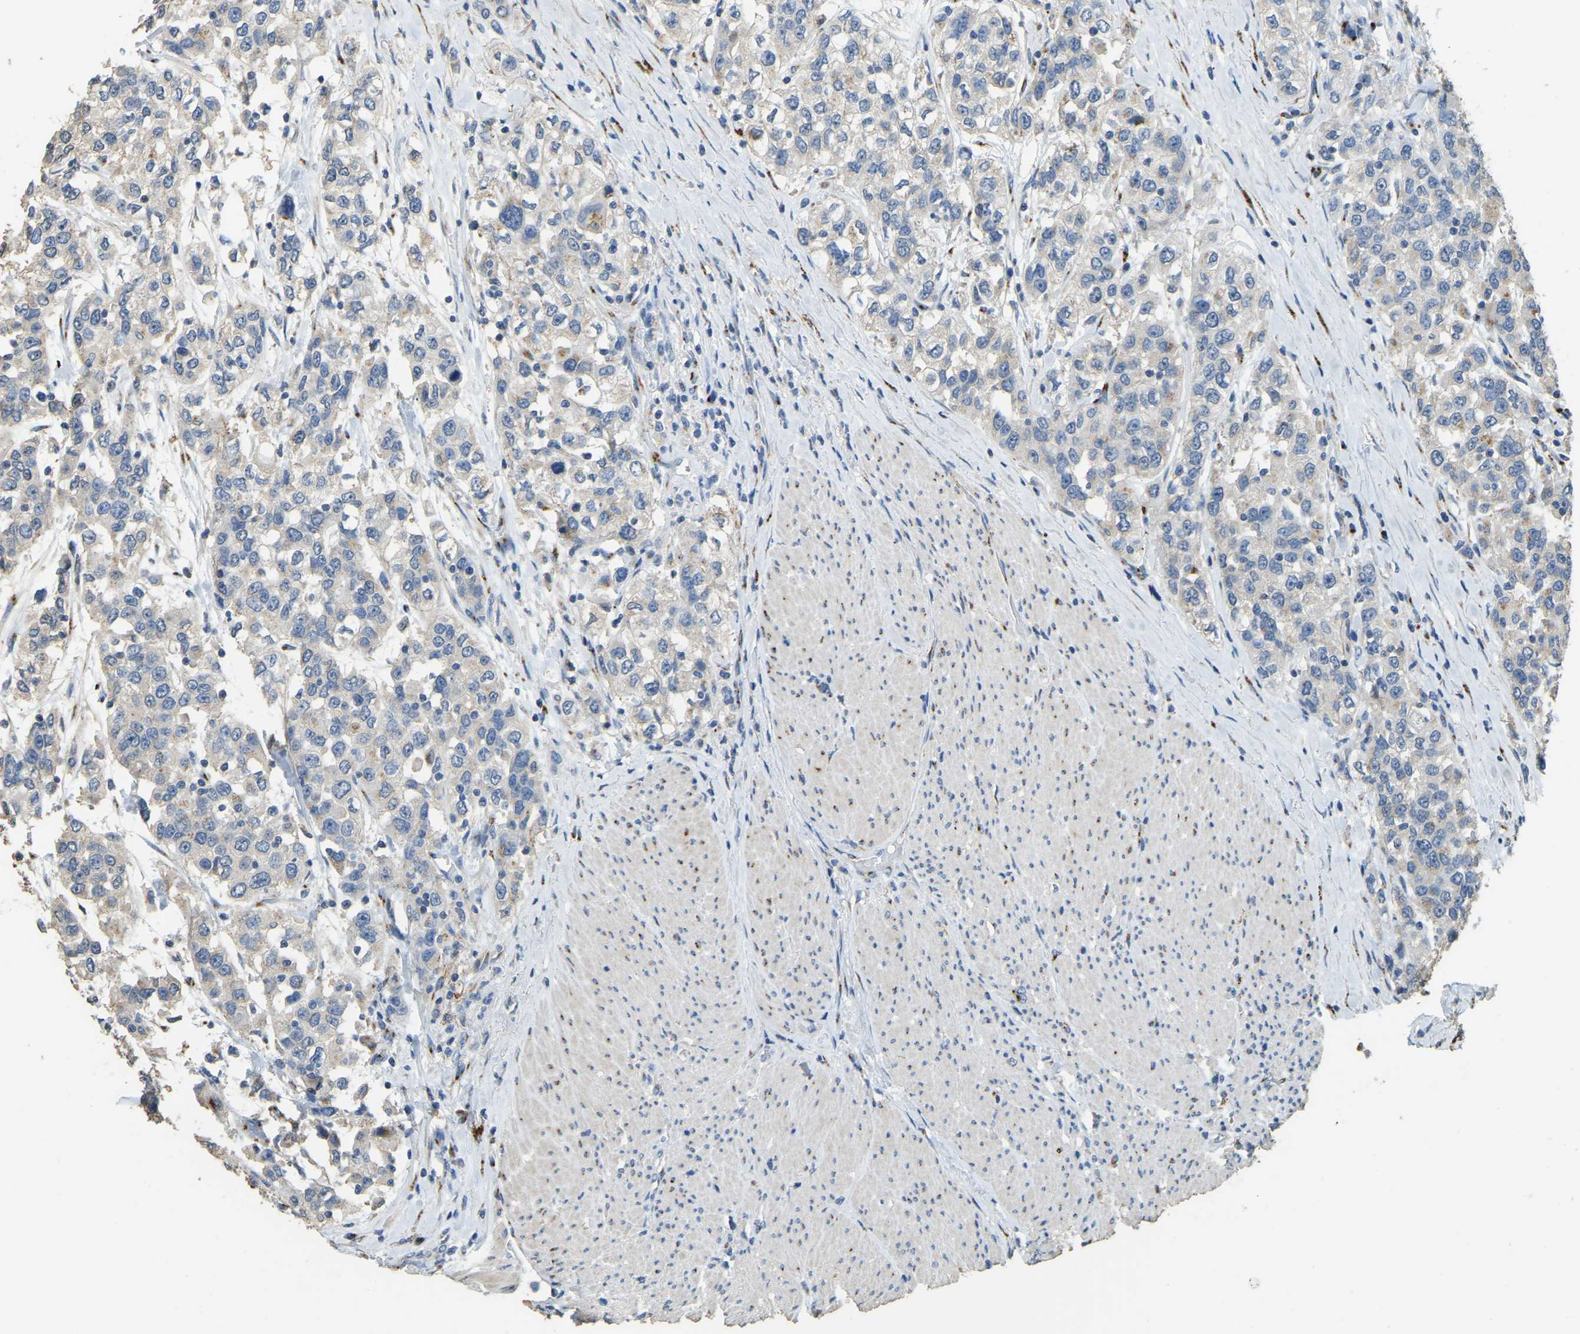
{"staining": {"intensity": "negative", "quantity": "none", "location": "none"}, "tissue": "urothelial cancer", "cell_type": "Tumor cells", "image_type": "cancer", "snomed": [{"axis": "morphology", "description": "Urothelial carcinoma, High grade"}, {"axis": "topography", "description": "Urinary bladder"}], "caption": "There is no significant expression in tumor cells of high-grade urothelial carcinoma.", "gene": "FAM174A", "patient": {"sex": "female", "age": 80}}